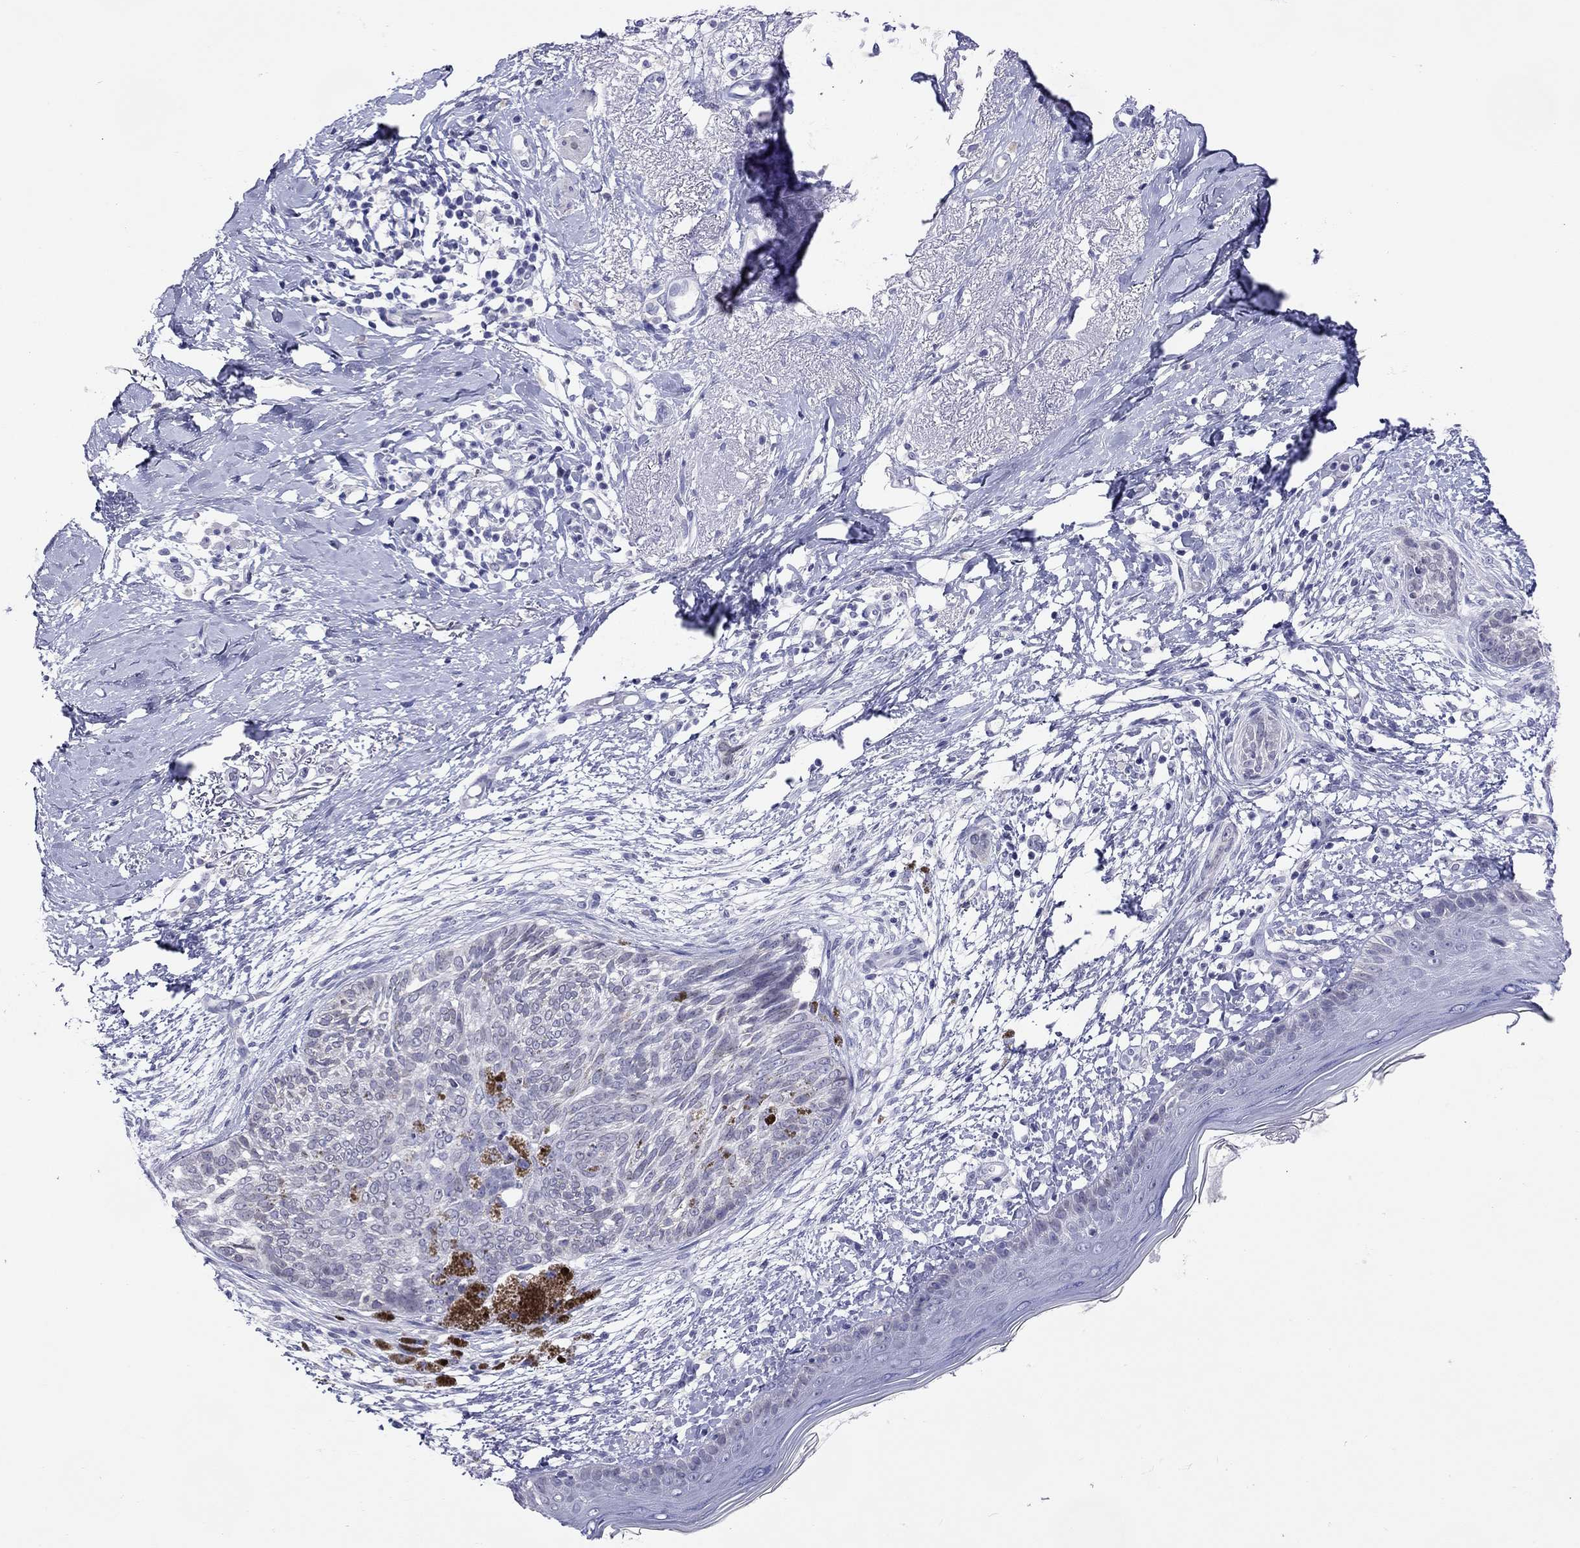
{"staining": {"intensity": "negative", "quantity": "none", "location": "none"}, "tissue": "skin cancer", "cell_type": "Tumor cells", "image_type": "cancer", "snomed": [{"axis": "morphology", "description": "Normal tissue, NOS"}, {"axis": "morphology", "description": "Basal cell carcinoma"}, {"axis": "topography", "description": "Skin"}], "caption": "Tumor cells show no significant protein staining in skin cancer (basal cell carcinoma). (Stains: DAB (3,3'-diaminobenzidine) IHC with hematoxylin counter stain, Microscopy: brightfield microscopy at high magnification).", "gene": "ARMC12", "patient": {"sex": "male", "age": 84}}